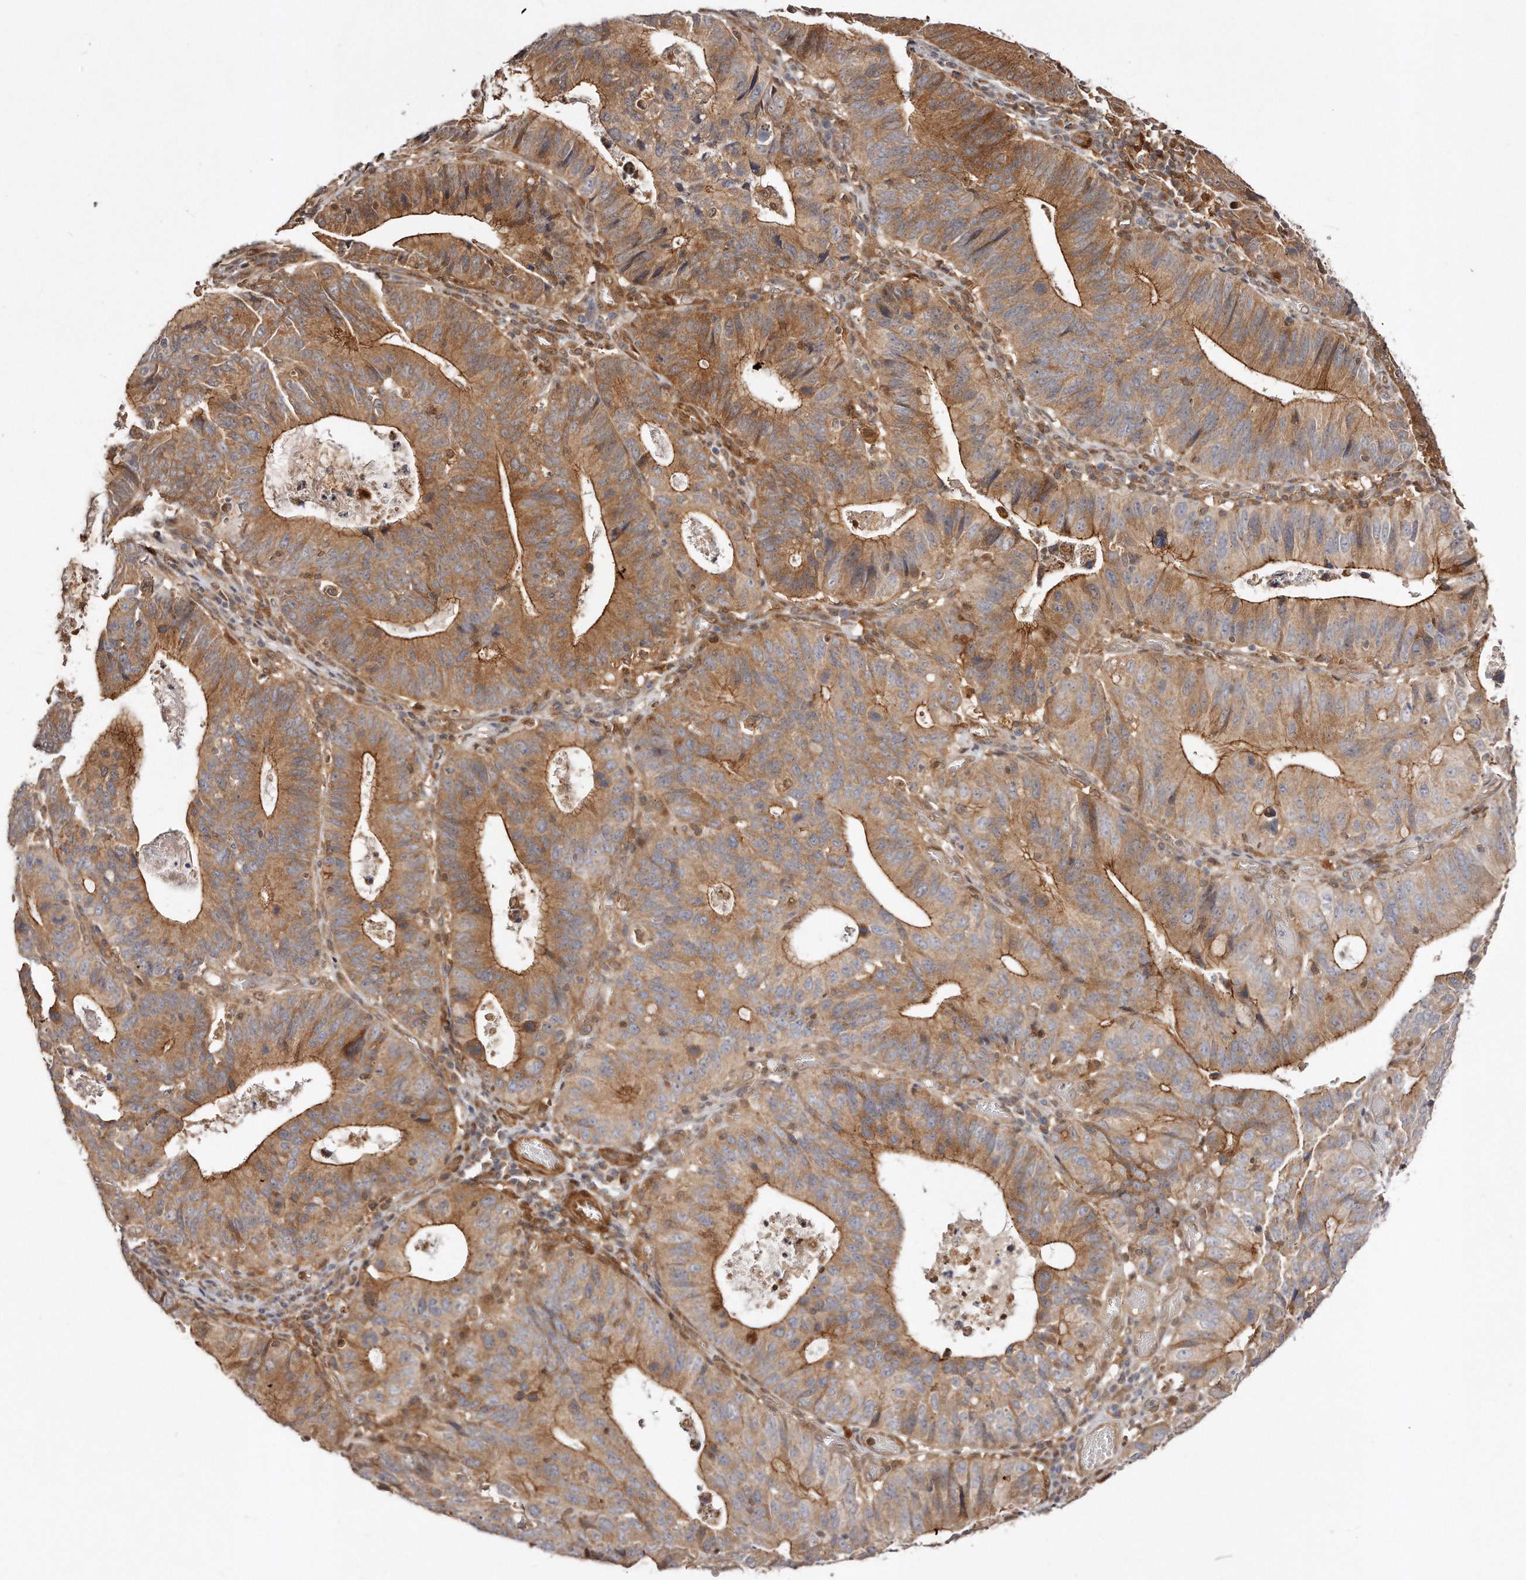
{"staining": {"intensity": "moderate", "quantity": ">75%", "location": "cytoplasmic/membranous"}, "tissue": "stomach cancer", "cell_type": "Tumor cells", "image_type": "cancer", "snomed": [{"axis": "morphology", "description": "Adenocarcinoma, NOS"}, {"axis": "topography", "description": "Stomach"}], "caption": "Protein staining reveals moderate cytoplasmic/membranous positivity in approximately >75% of tumor cells in stomach cancer.", "gene": "GBP4", "patient": {"sex": "male", "age": 59}}